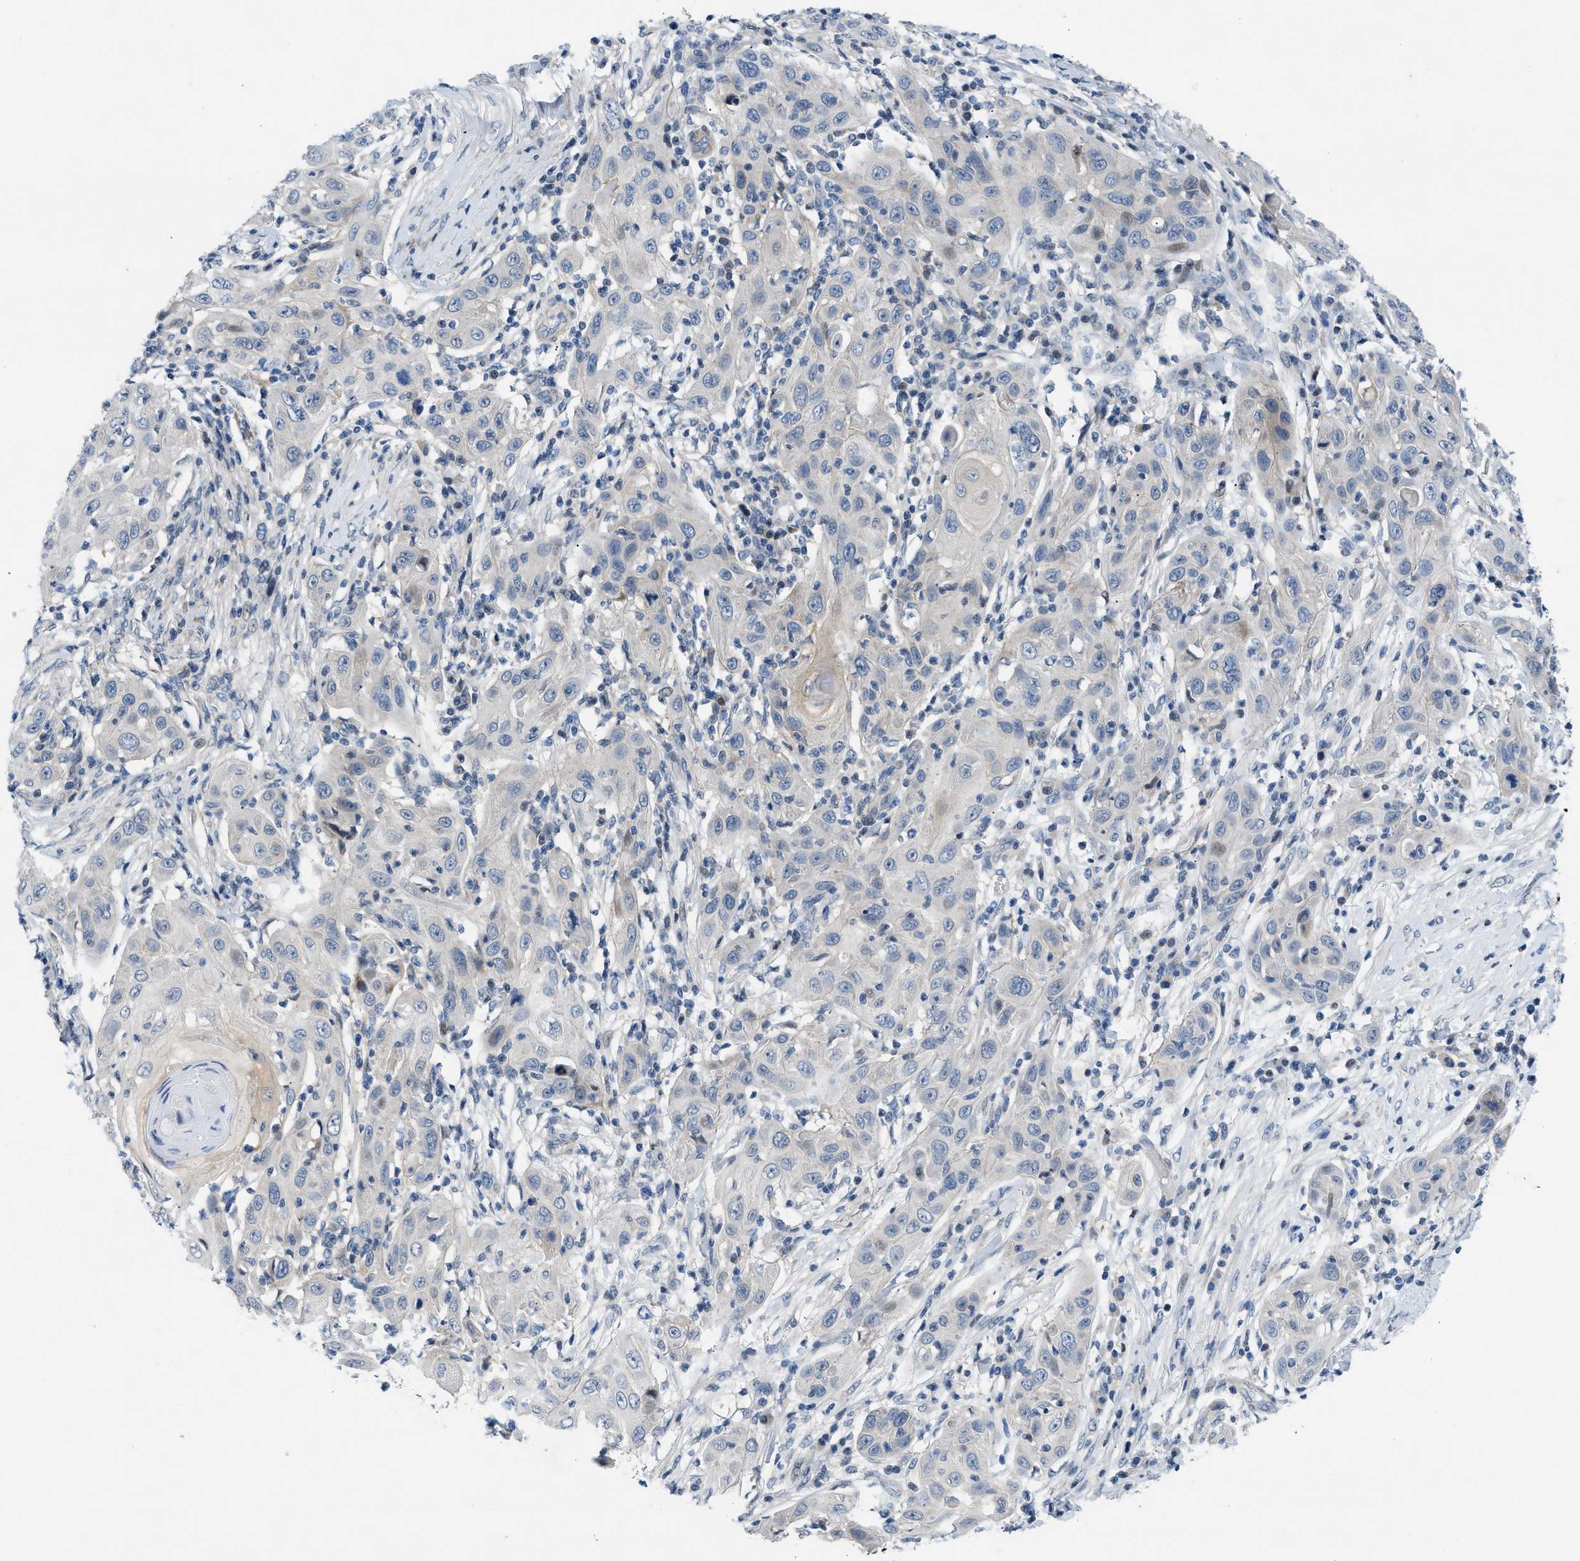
{"staining": {"intensity": "weak", "quantity": "<25%", "location": "nuclear"}, "tissue": "skin cancer", "cell_type": "Tumor cells", "image_type": "cancer", "snomed": [{"axis": "morphology", "description": "Squamous cell carcinoma, NOS"}, {"axis": "topography", "description": "Skin"}], "caption": "Immunohistochemistry image of neoplastic tissue: human skin cancer (squamous cell carcinoma) stained with DAB (3,3'-diaminobenzidine) displays no significant protein staining in tumor cells. (DAB (3,3'-diaminobenzidine) IHC with hematoxylin counter stain).", "gene": "FDCSP", "patient": {"sex": "female", "age": 88}}